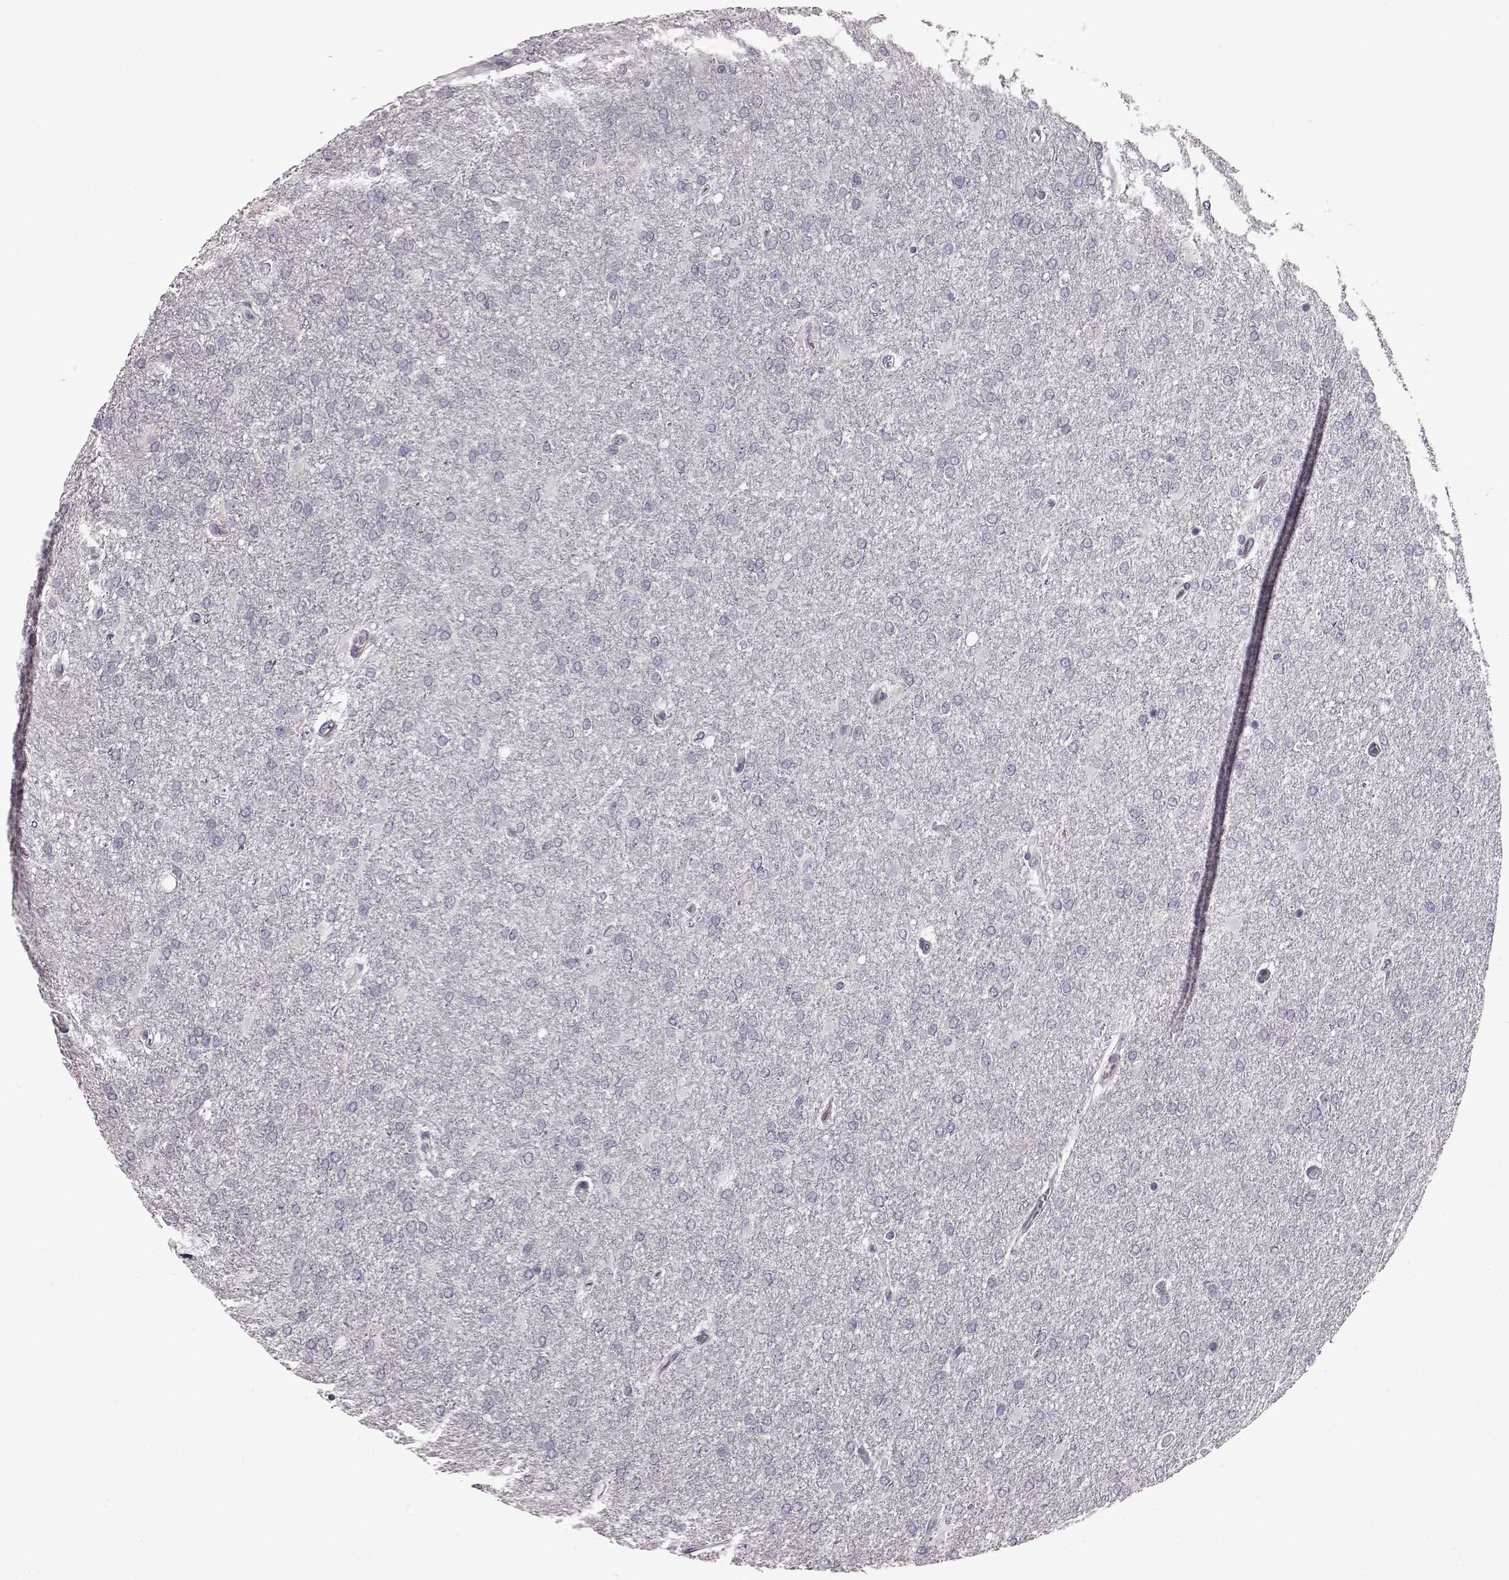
{"staining": {"intensity": "negative", "quantity": "none", "location": "none"}, "tissue": "glioma", "cell_type": "Tumor cells", "image_type": "cancer", "snomed": [{"axis": "morphology", "description": "Glioma, malignant, High grade"}, {"axis": "topography", "description": "Cerebral cortex"}], "caption": "A histopathology image of high-grade glioma (malignant) stained for a protein demonstrates no brown staining in tumor cells. The staining was performed using DAB (3,3'-diaminobenzidine) to visualize the protein expression in brown, while the nuclei were stained in blue with hematoxylin (Magnification: 20x).", "gene": "CST7", "patient": {"sex": "male", "age": 70}}